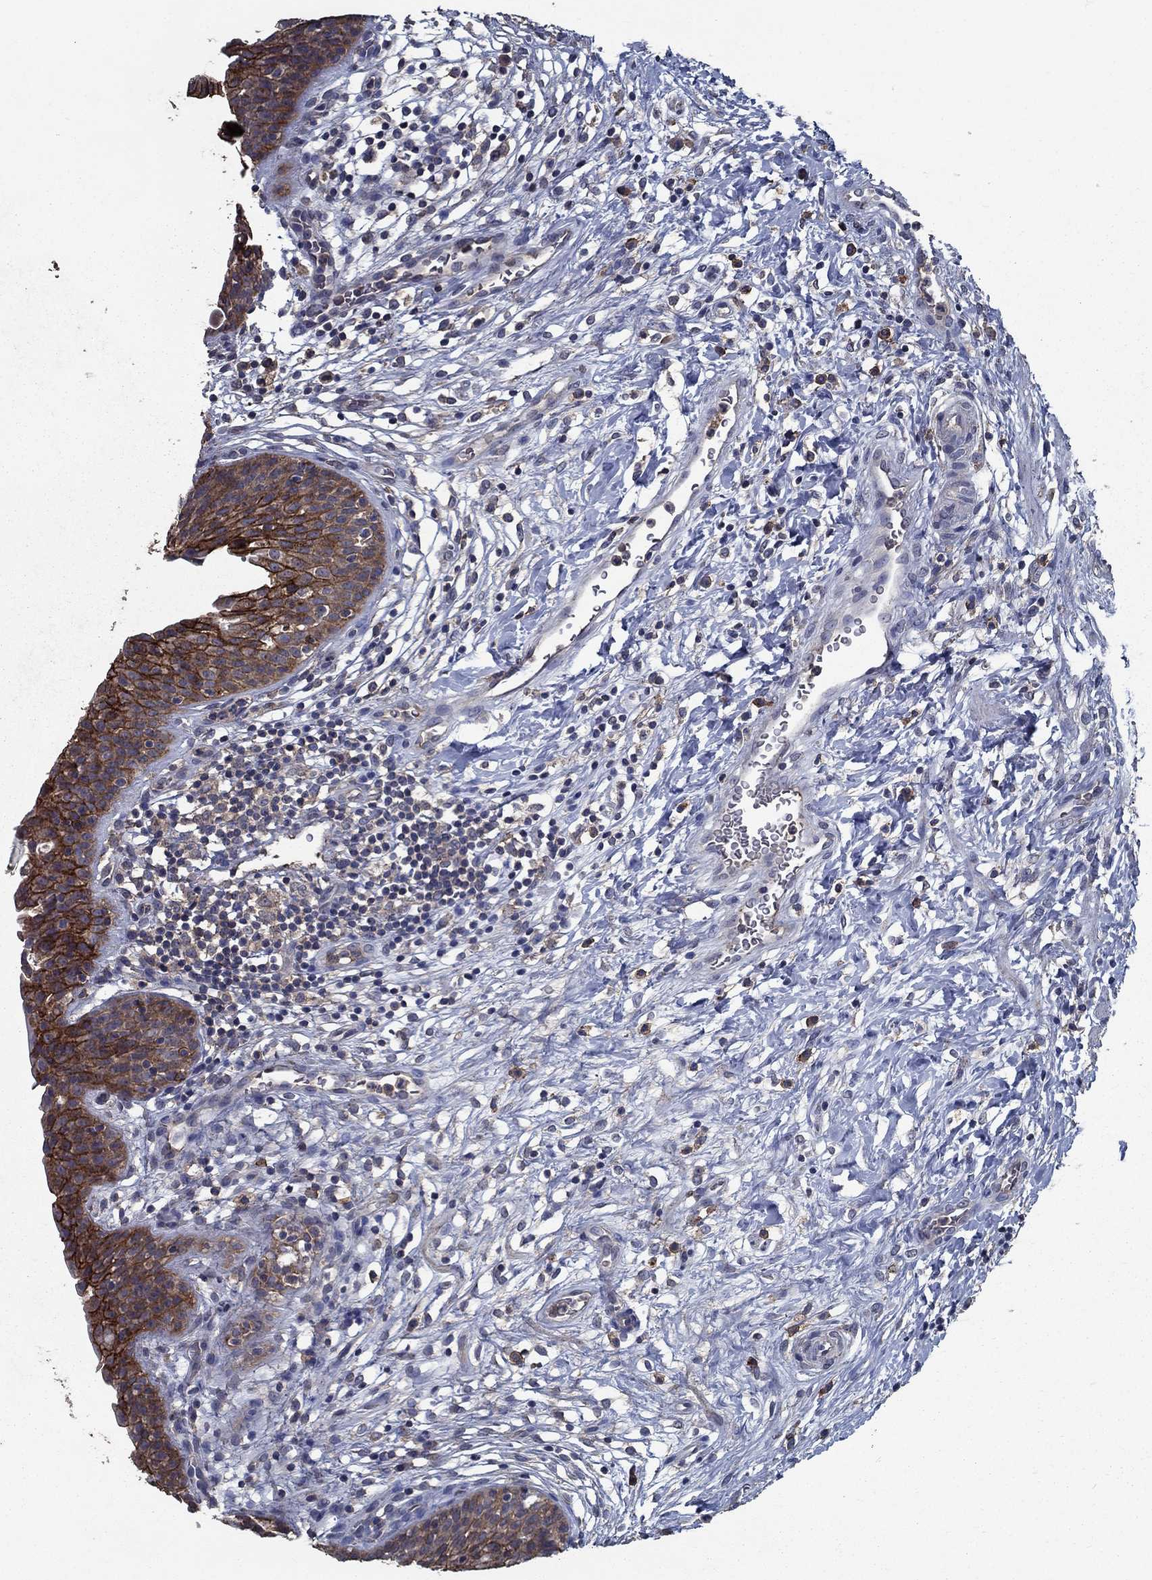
{"staining": {"intensity": "strong", "quantity": "25%-75%", "location": "cytoplasmic/membranous"}, "tissue": "urinary bladder", "cell_type": "Urothelial cells", "image_type": "normal", "snomed": [{"axis": "morphology", "description": "Normal tissue, NOS"}, {"axis": "topography", "description": "Urinary bladder"}], "caption": "An immunohistochemistry photomicrograph of normal tissue is shown. Protein staining in brown shows strong cytoplasmic/membranous positivity in urinary bladder within urothelial cells.", "gene": "SLC44A1", "patient": {"sex": "male", "age": 37}}